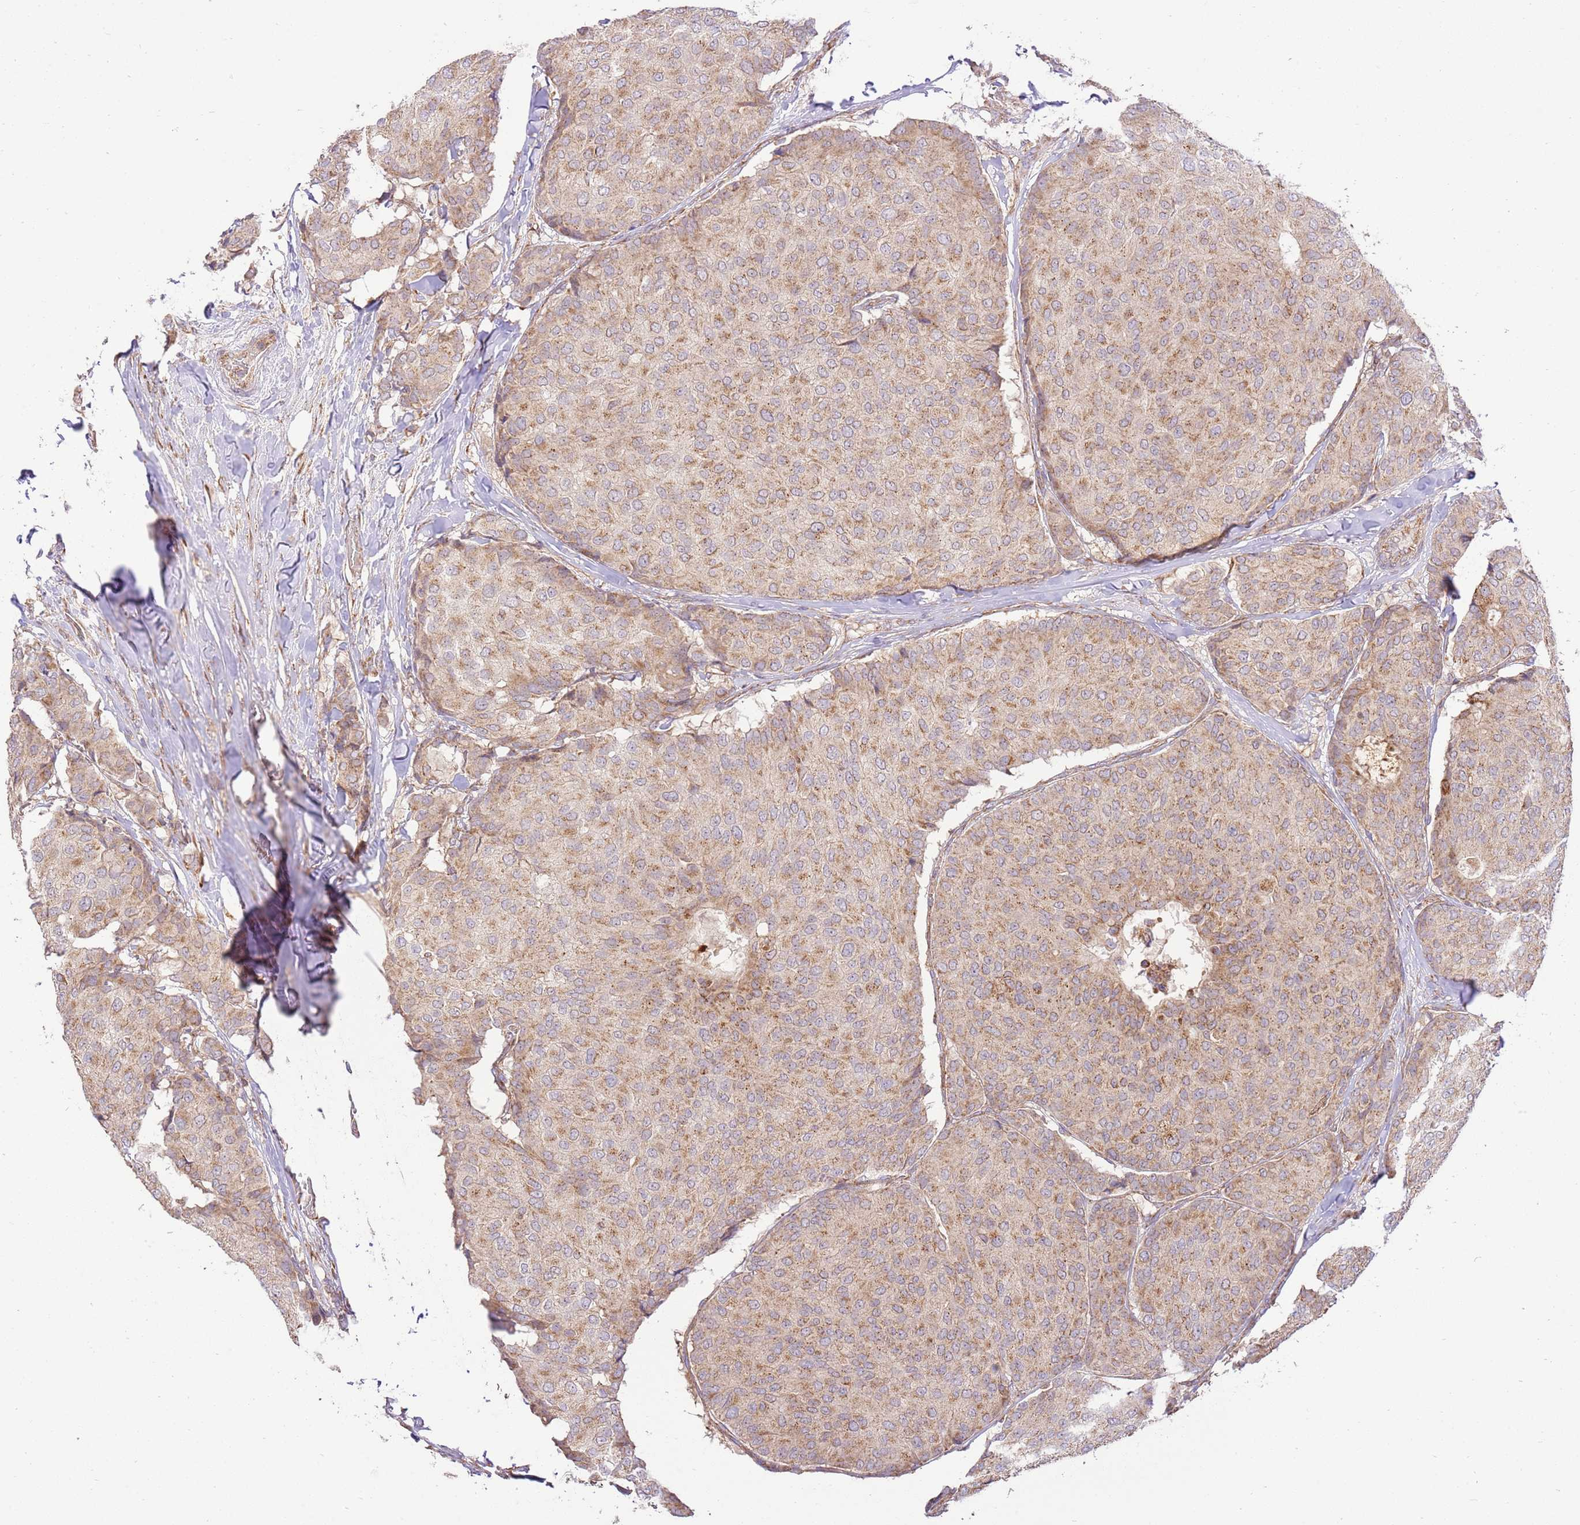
{"staining": {"intensity": "moderate", "quantity": ">75%", "location": "cytoplasmic/membranous"}, "tissue": "breast cancer", "cell_type": "Tumor cells", "image_type": "cancer", "snomed": [{"axis": "morphology", "description": "Duct carcinoma"}, {"axis": "topography", "description": "Breast"}], "caption": "The immunohistochemical stain highlights moderate cytoplasmic/membranous expression in tumor cells of breast cancer tissue. The staining is performed using DAB brown chromogen to label protein expression. The nuclei are counter-stained blue using hematoxylin.", "gene": "SPATA2L", "patient": {"sex": "female", "age": 75}}